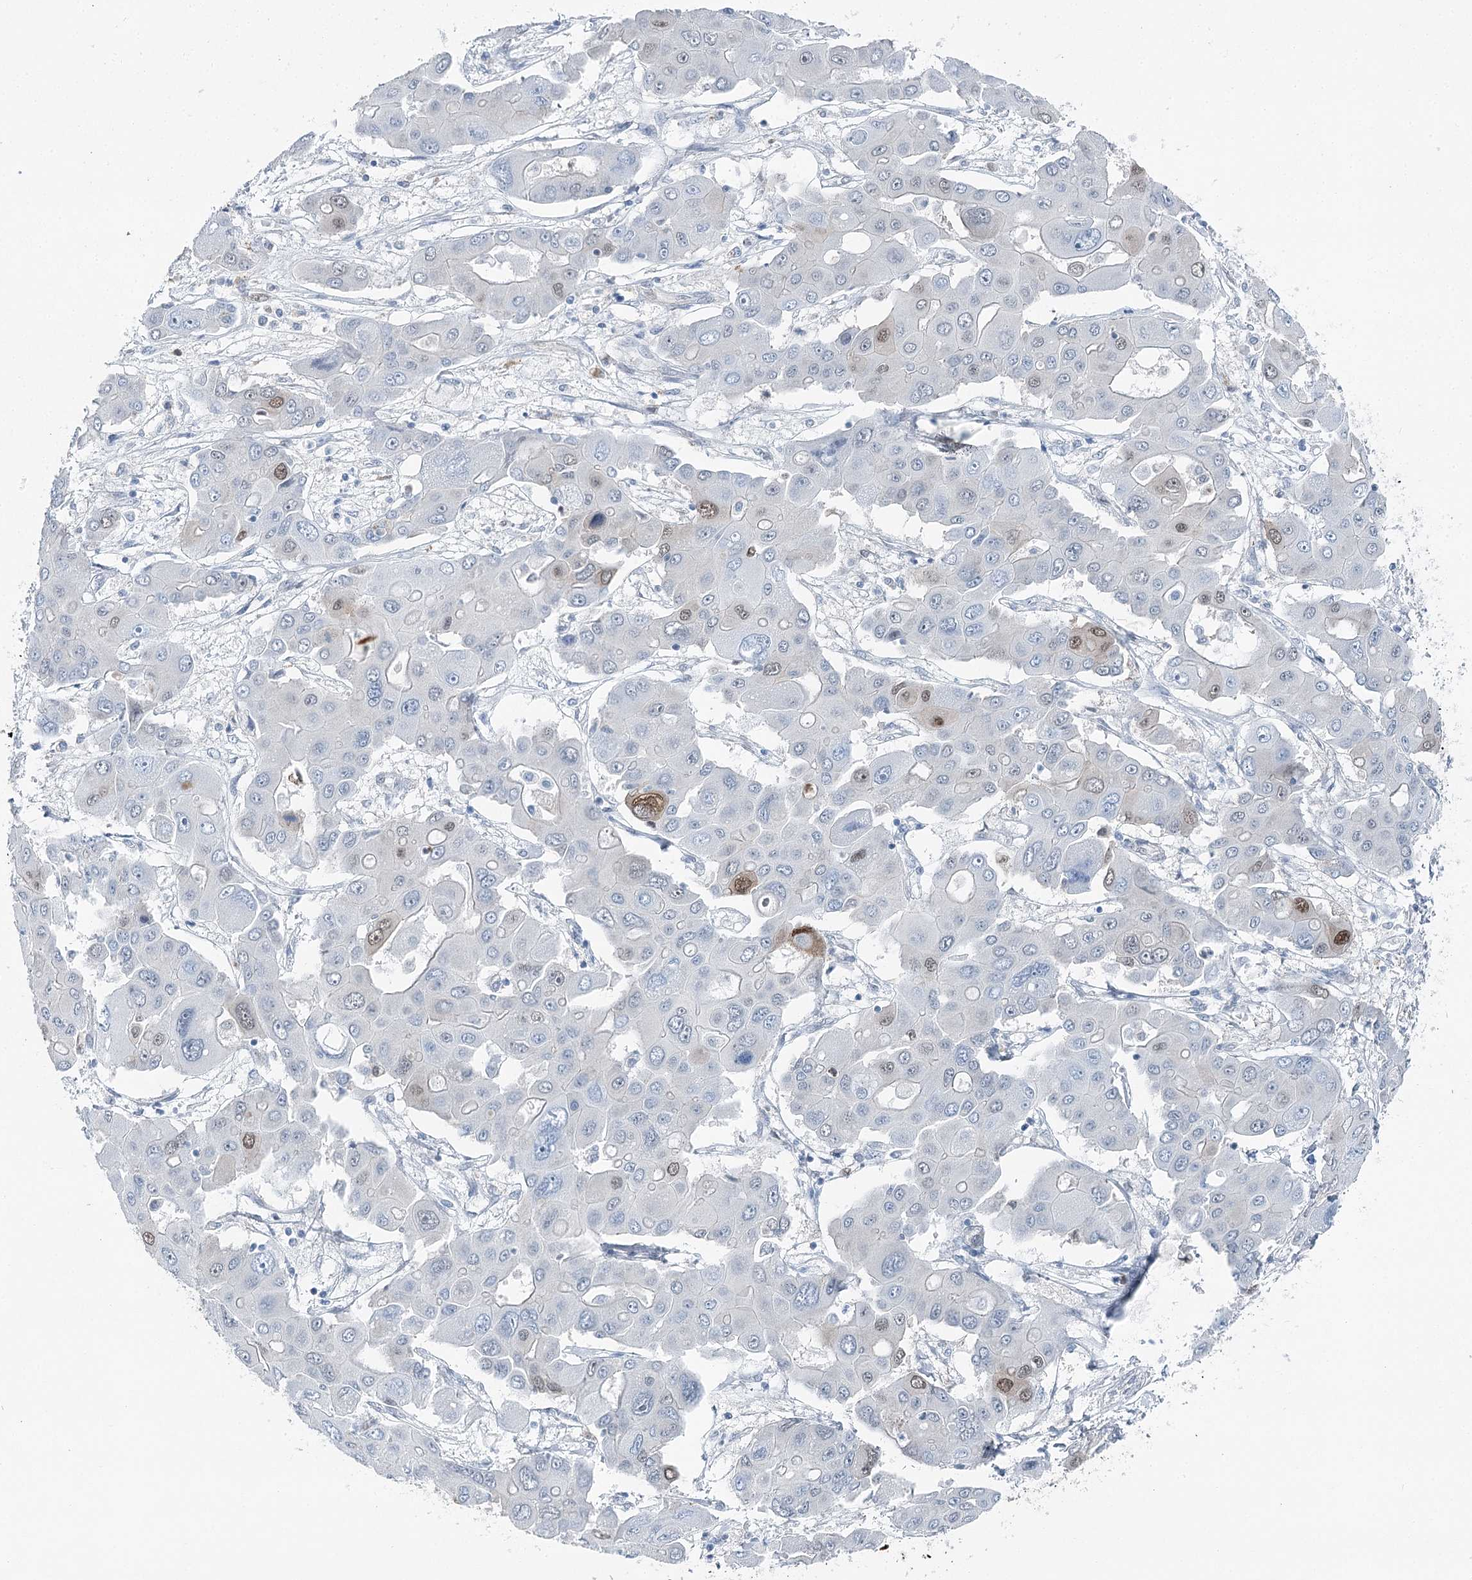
{"staining": {"intensity": "moderate", "quantity": "<25%", "location": "nuclear"}, "tissue": "liver cancer", "cell_type": "Tumor cells", "image_type": "cancer", "snomed": [{"axis": "morphology", "description": "Cholangiocarcinoma"}, {"axis": "topography", "description": "Liver"}], "caption": "A micrograph of cholangiocarcinoma (liver) stained for a protein reveals moderate nuclear brown staining in tumor cells.", "gene": "HAT1", "patient": {"sex": "male", "age": 67}}